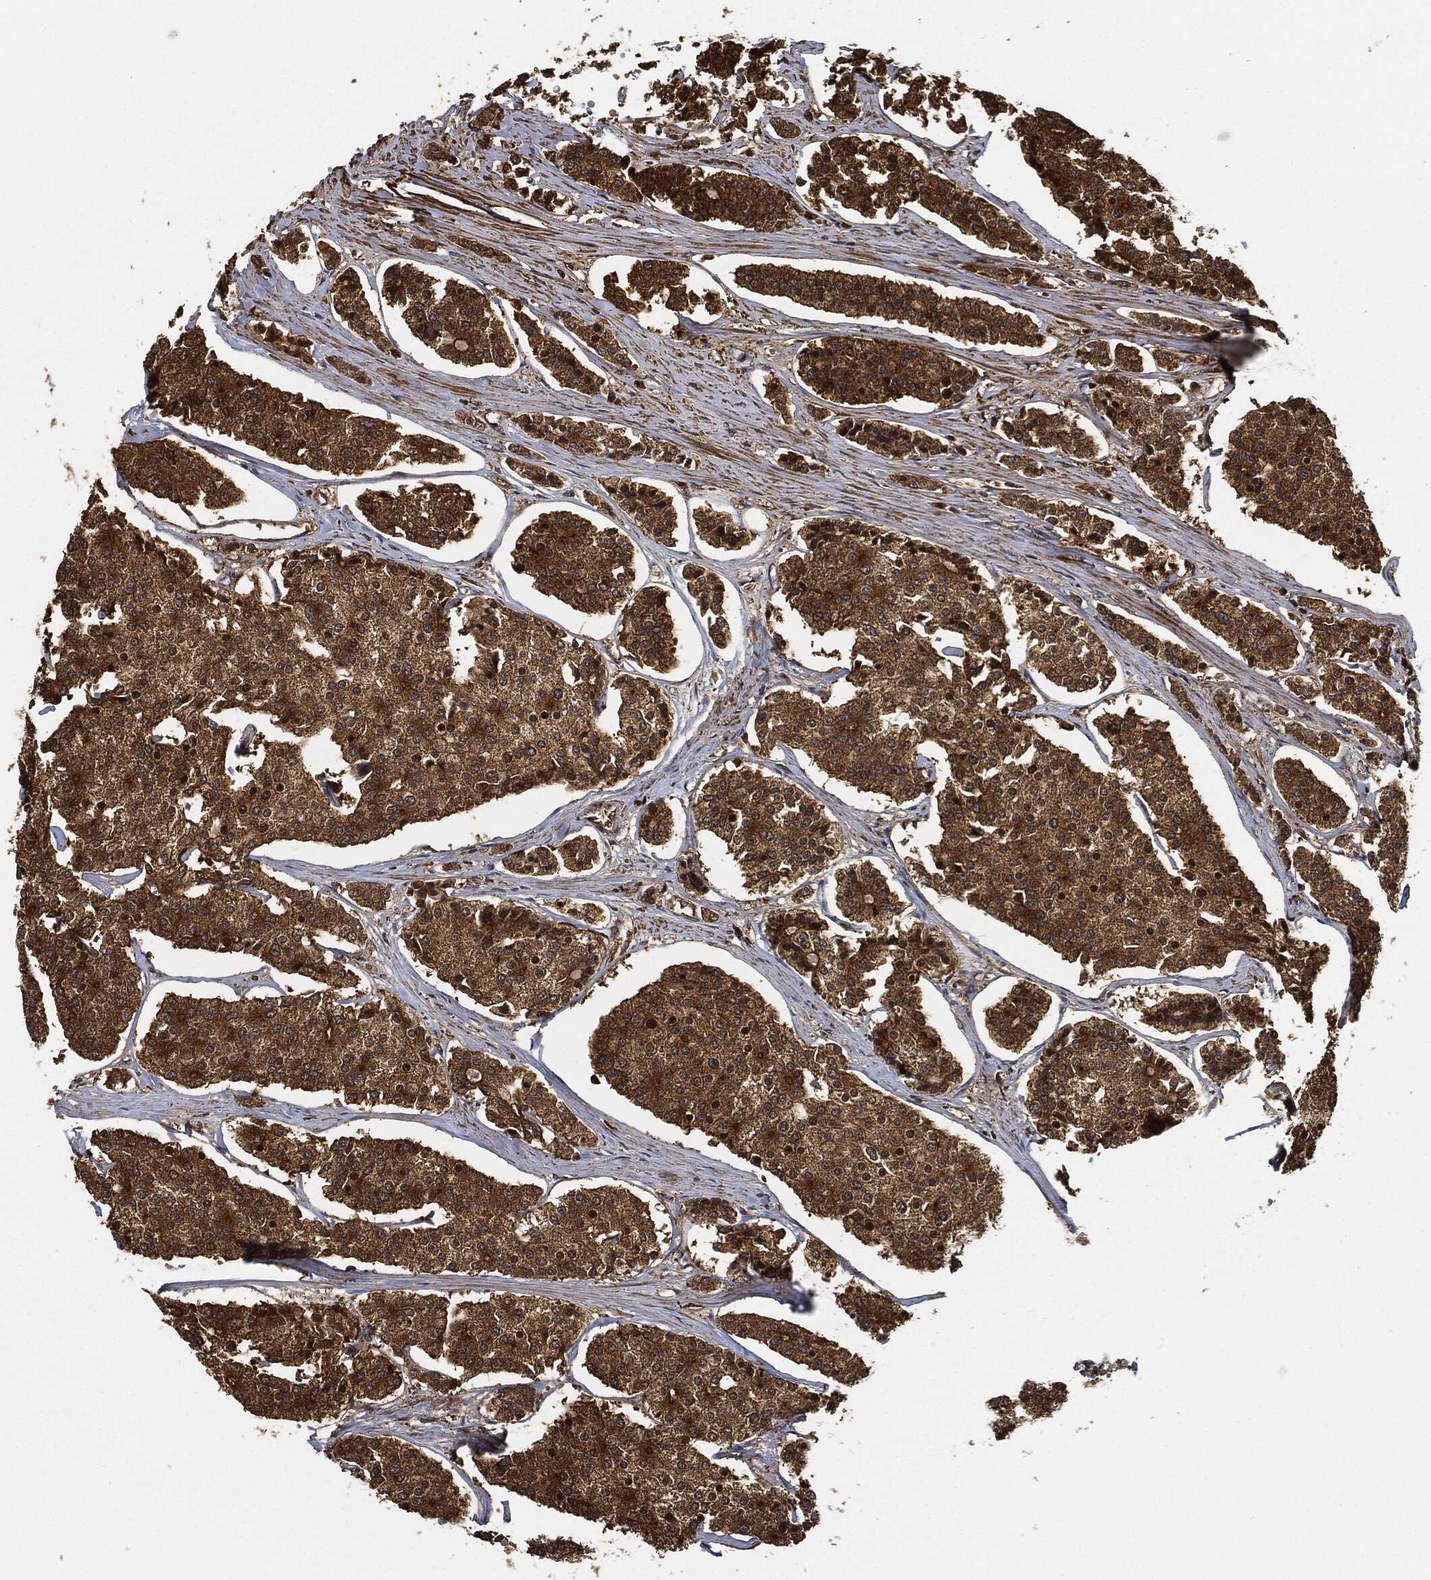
{"staining": {"intensity": "strong", "quantity": ">75%", "location": "cytoplasmic/membranous"}, "tissue": "carcinoid", "cell_type": "Tumor cells", "image_type": "cancer", "snomed": [{"axis": "morphology", "description": "Carcinoid, malignant, NOS"}, {"axis": "topography", "description": "Small intestine"}], "caption": "Immunohistochemistry staining of carcinoid, which shows high levels of strong cytoplasmic/membranous staining in approximately >75% of tumor cells indicating strong cytoplasmic/membranous protein positivity. The staining was performed using DAB (3,3'-diaminobenzidine) (brown) for protein detection and nuclei were counterstained in hematoxylin (blue).", "gene": "CEP290", "patient": {"sex": "female", "age": 65}}